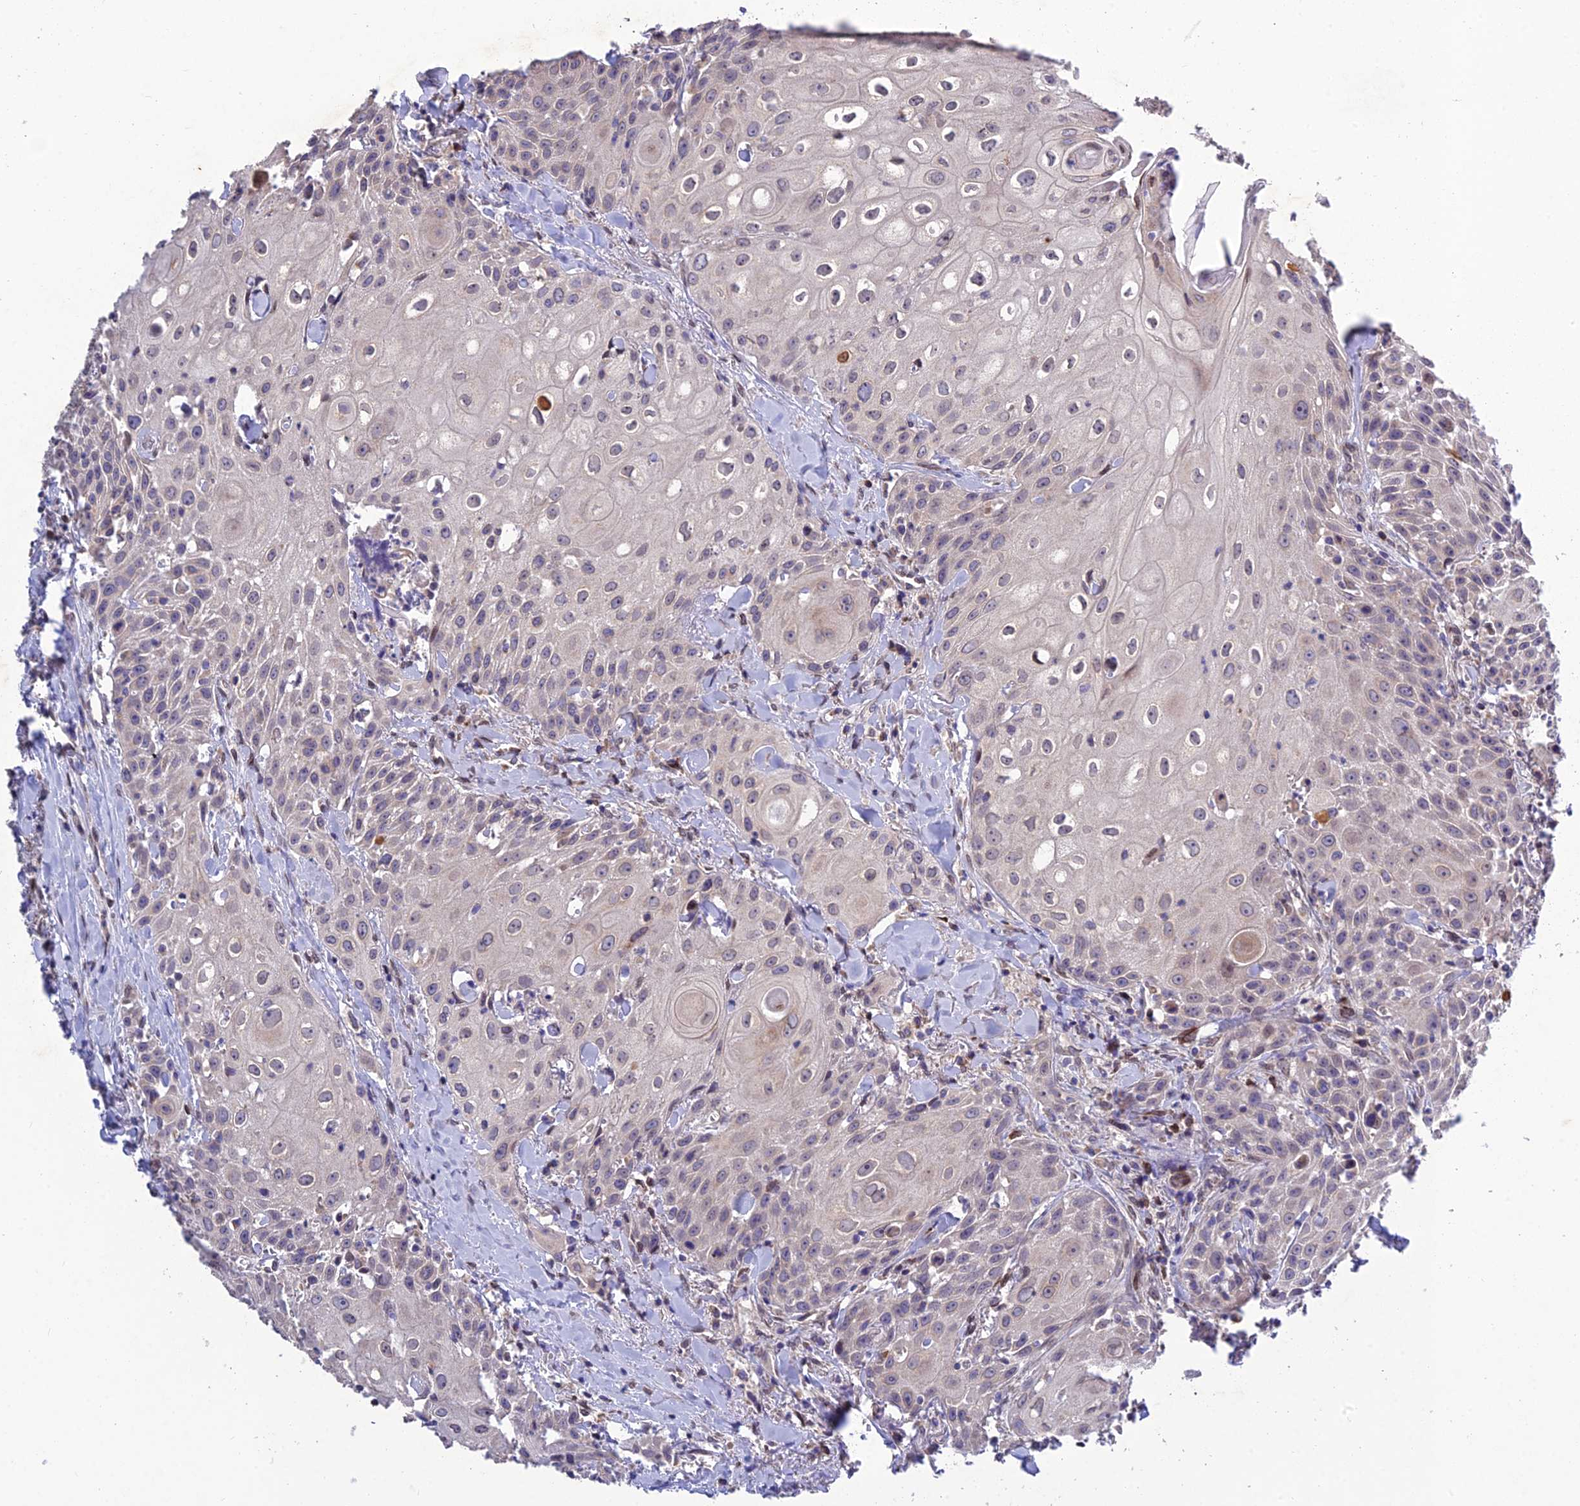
{"staining": {"intensity": "negative", "quantity": "none", "location": "none"}, "tissue": "head and neck cancer", "cell_type": "Tumor cells", "image_type": "cancer", "snomed": [{"axis": "morphology", "description": "Squamous cell carcinoma, NOS"}, {"axis": "topography", "description": "Oral tissue"}, {"axis": "topography", "description": "Head-Neck"}], "caption": "High magnification brightfield microscopy of squamous cell carcinoma (head and neck) stained with DAB (brown) and counterstained with hematoxylin (blue): tumor cells show no significant positivity. The staining is performed using DAB brown chromogen with nuclei counter-stained in using hematoxylin.", "gene": "MGAT2", "patient": {"sex": "female", "age": 82}}